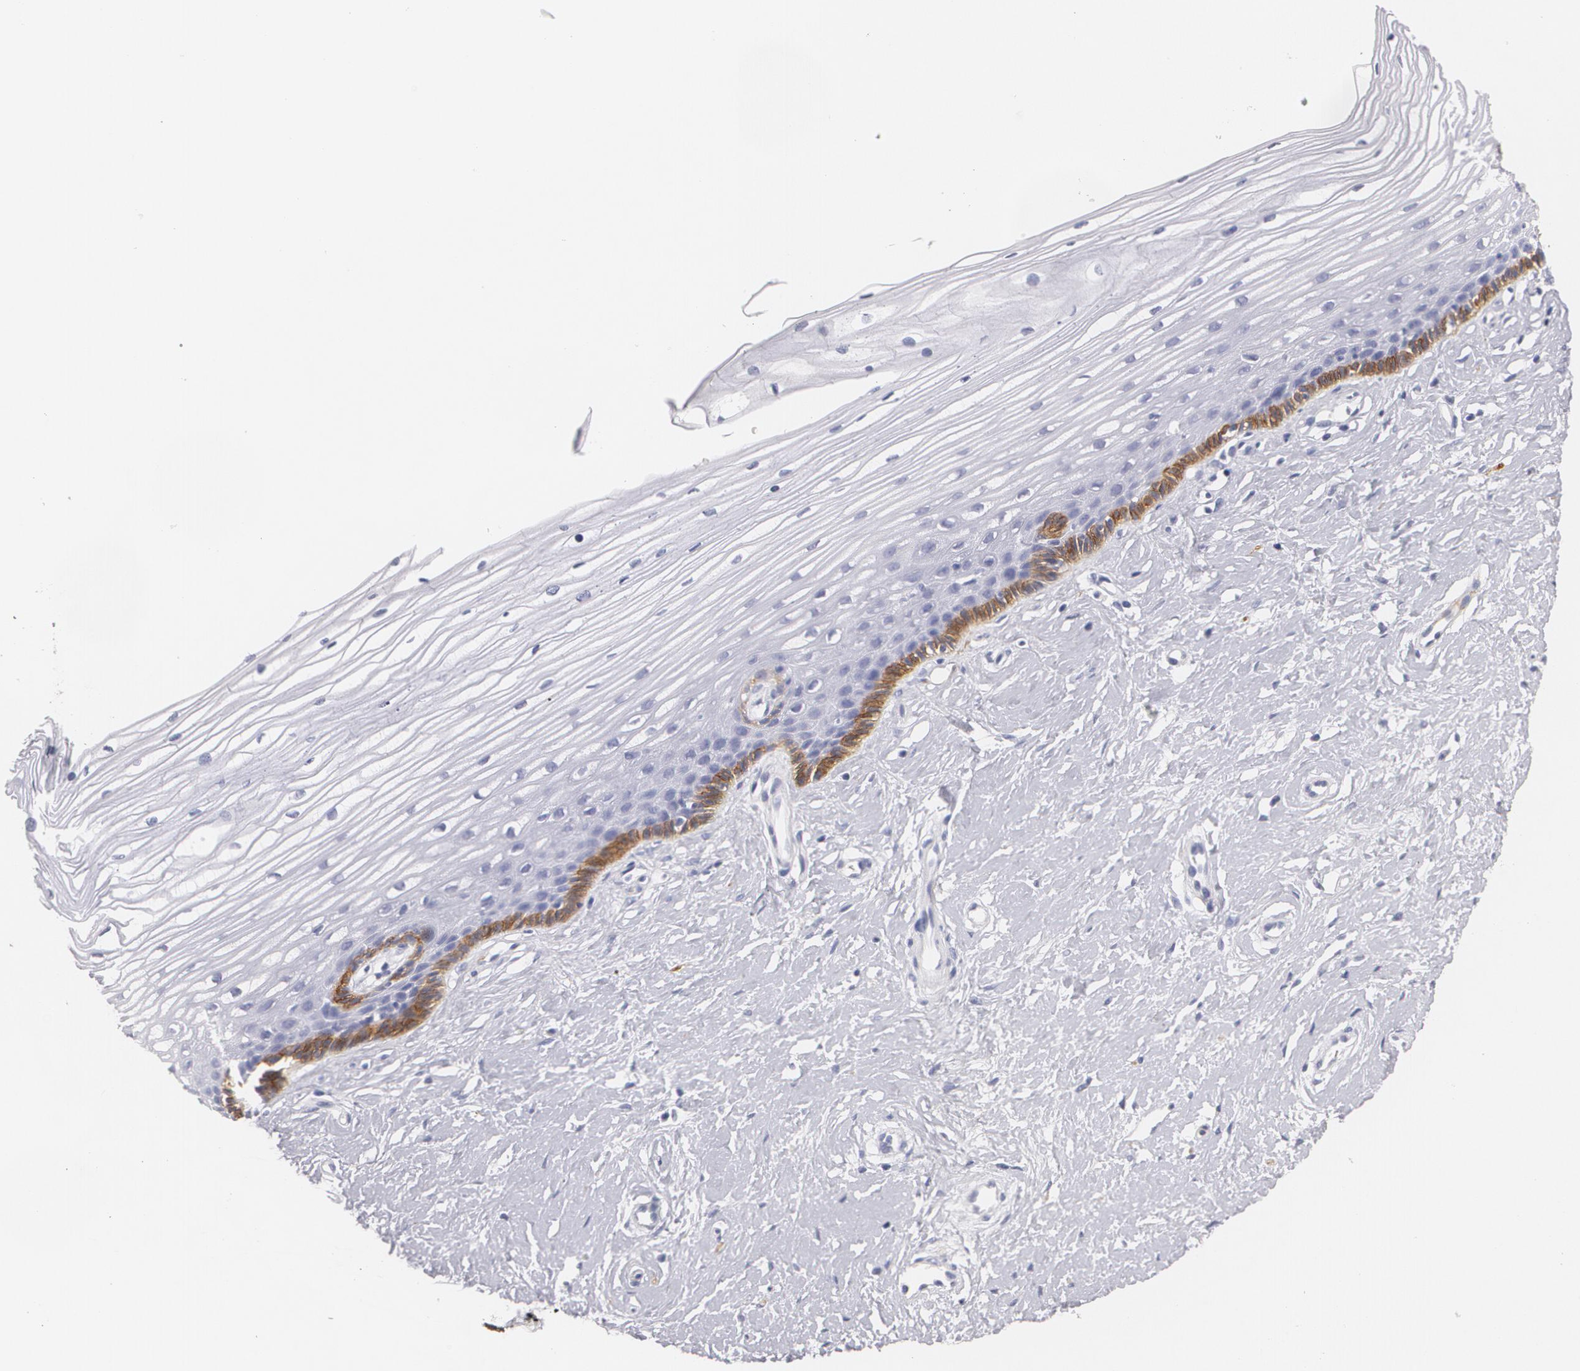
{"staining": {"intensity": "negative", "quantity": "none", "location": "none"}, "tissue": "cervix", "cell_type": "Glandular cells", "image_type": "normal", "snomed": [{"axis": "morphology", "description": "Normal tissue, NOS"}, {"axis": "topography", "description": "Cervix"}], "caption": "High power microscopy histopathology image of an IHC image of unremarkable cervix, revealing no significant expression in glandular cells. The staining is performed using DAB (3,3'-diaminobenzidine) brown chromogen with nuclei counter-stained in using hematoxylin.", "gene": "NGFR", "patient": {"sex": "female", "age": 40}}